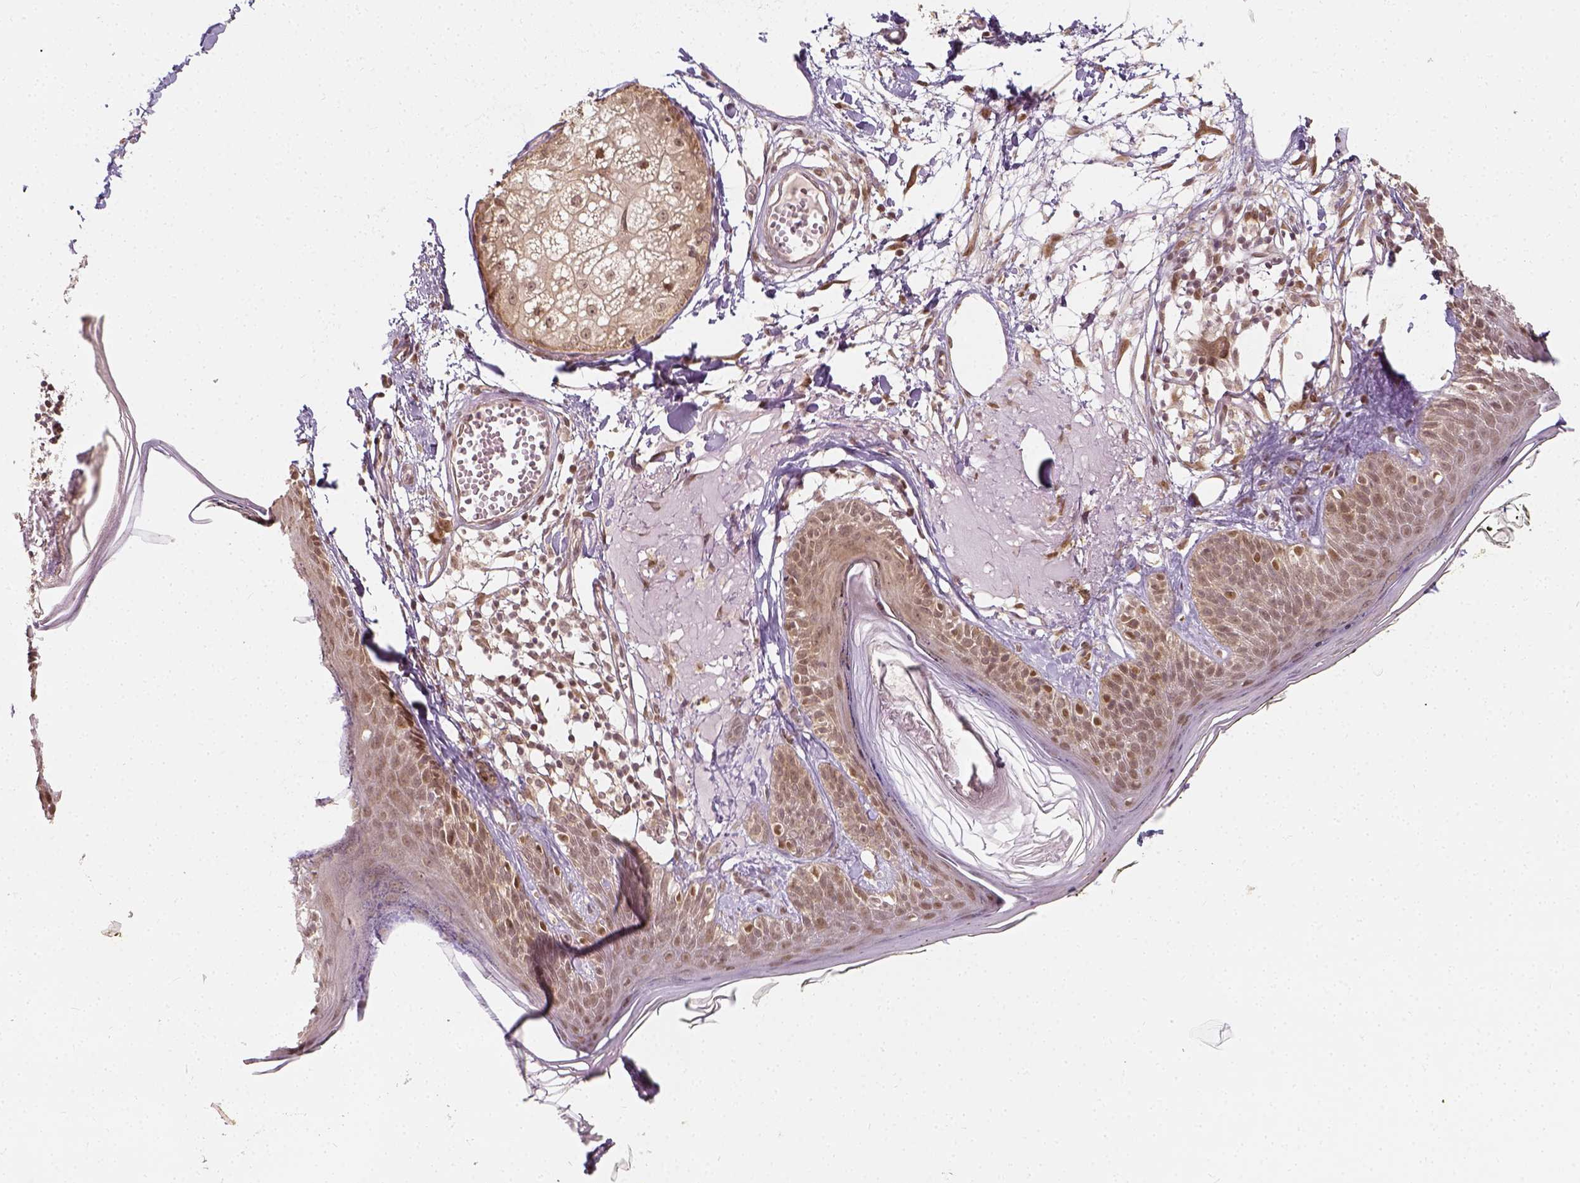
{"staining": {"intensity": "weak", "quantity": ">75%", "location": "cytoplasmic/membranous,nuclear"}, "tissue": "skin", "cell_type": "Fibroblasts", "image_type": "normal", "snomed": [{"axis": "morphology", "description": "Normal tissue, NOS"}, {"axis": "topography", "description": "Skin"}], "caption": "Immunohistochemistry staining of benign skin, which reveals low levels of weak cytoplasmic/membranous,nuclear positivity in about >75% of fibroblasts indicating weak cytoplasmic/membranous,nuclear protein expression. The staining was performed using DAB (3,3'-diaminobenzidine) (brown) for protein detection and nuclei were counterstained in hematoxylin (blue).", "gene": "ZMAT3", "patient": {"sex": "male", "age": 76}}